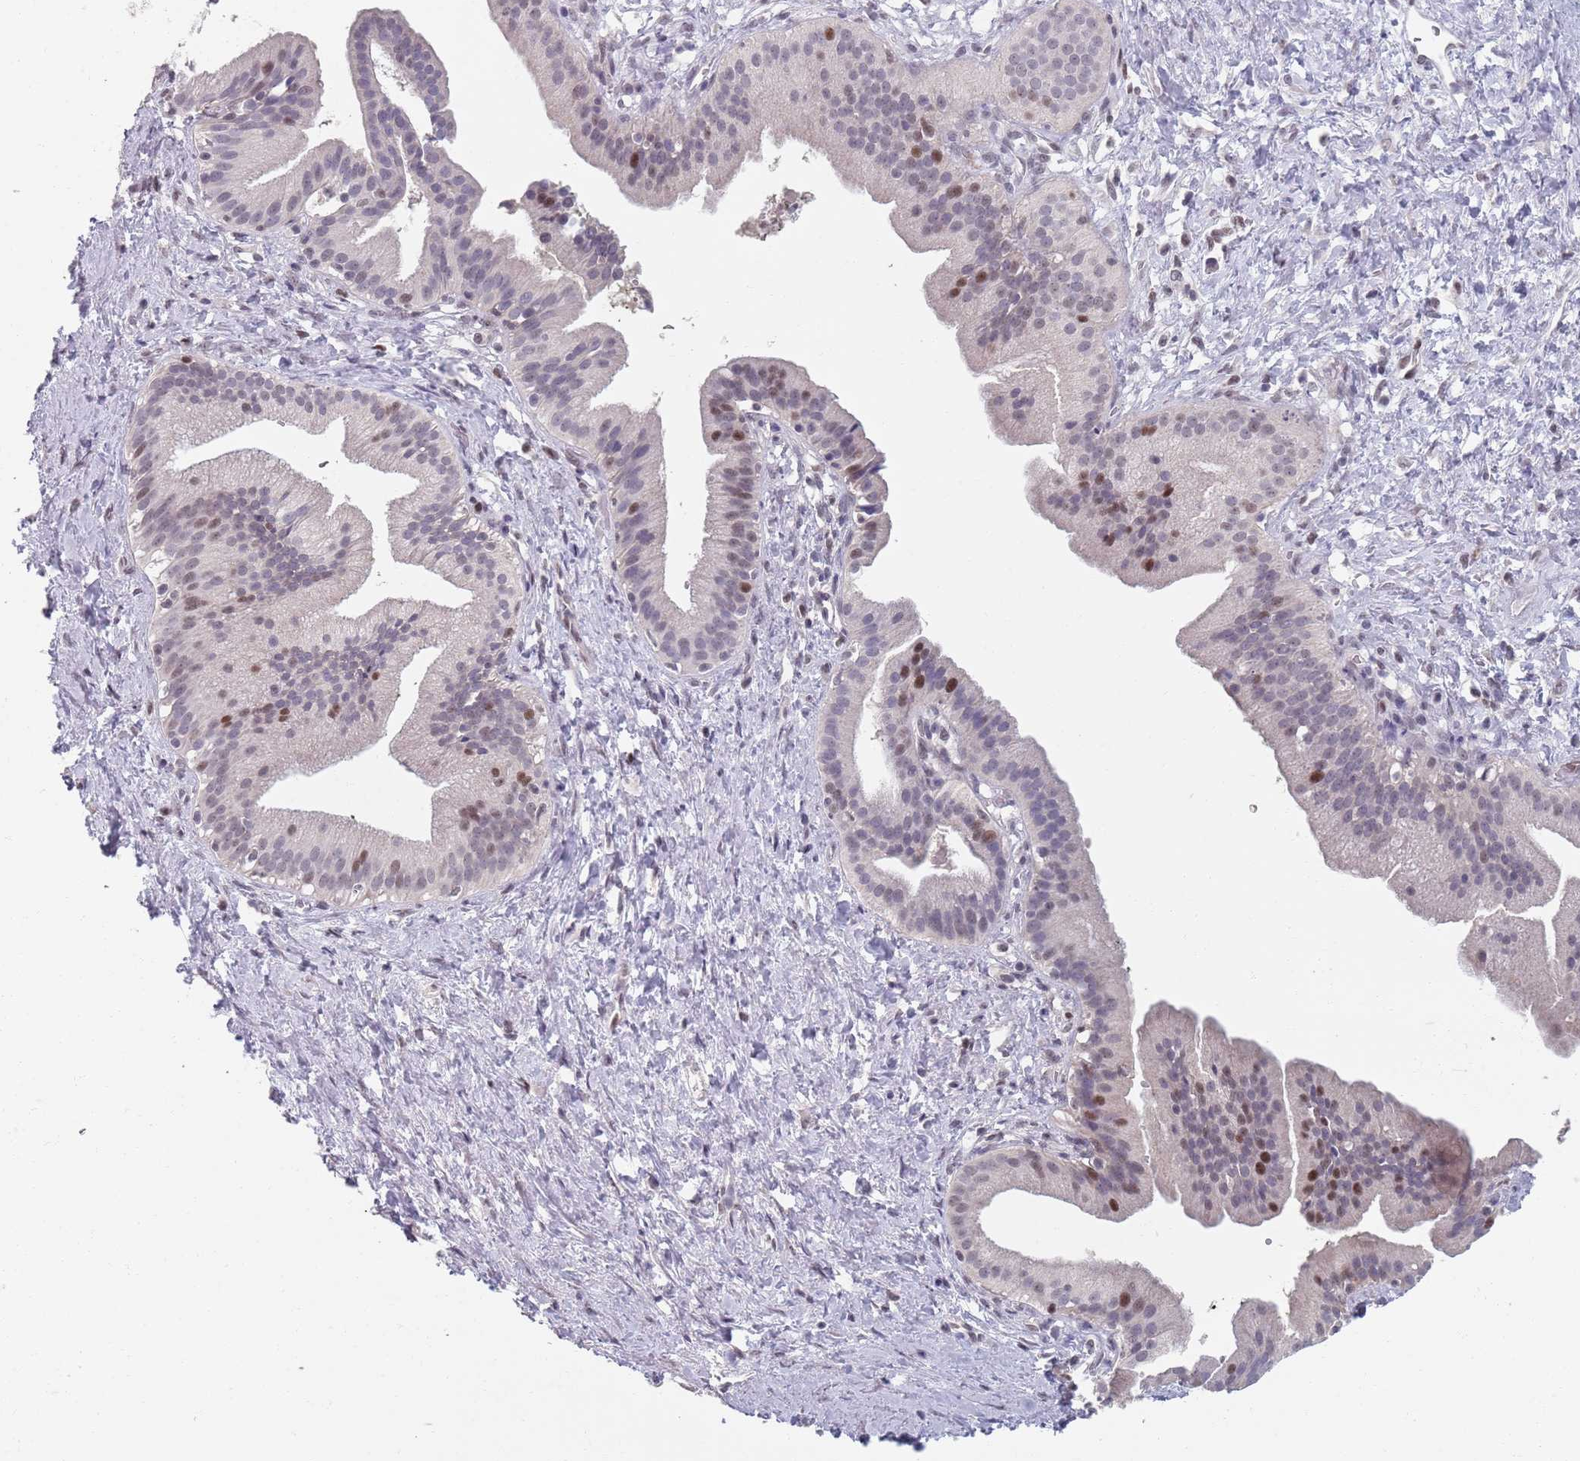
{"staining": {"intensity": "moderate", "quantity": "<25%", "location": "nuclear"}, "tissue": "pancreatic cancer", "cell_type": "Tumor cells", "image_type": "cancer", "snomed": [{"axis": "morphology", "description": "Adenocarcinoma, NOS"}, {"axis": "topography", "description": "Pancreas"}], "caption": "Protein staining demonstrates moderate nuclear expression in about <25% of tumor cells in pancreatic adenocarcinoma.", "gene": "SAMD1", "patient": {"sex": "male", "age": 68}}